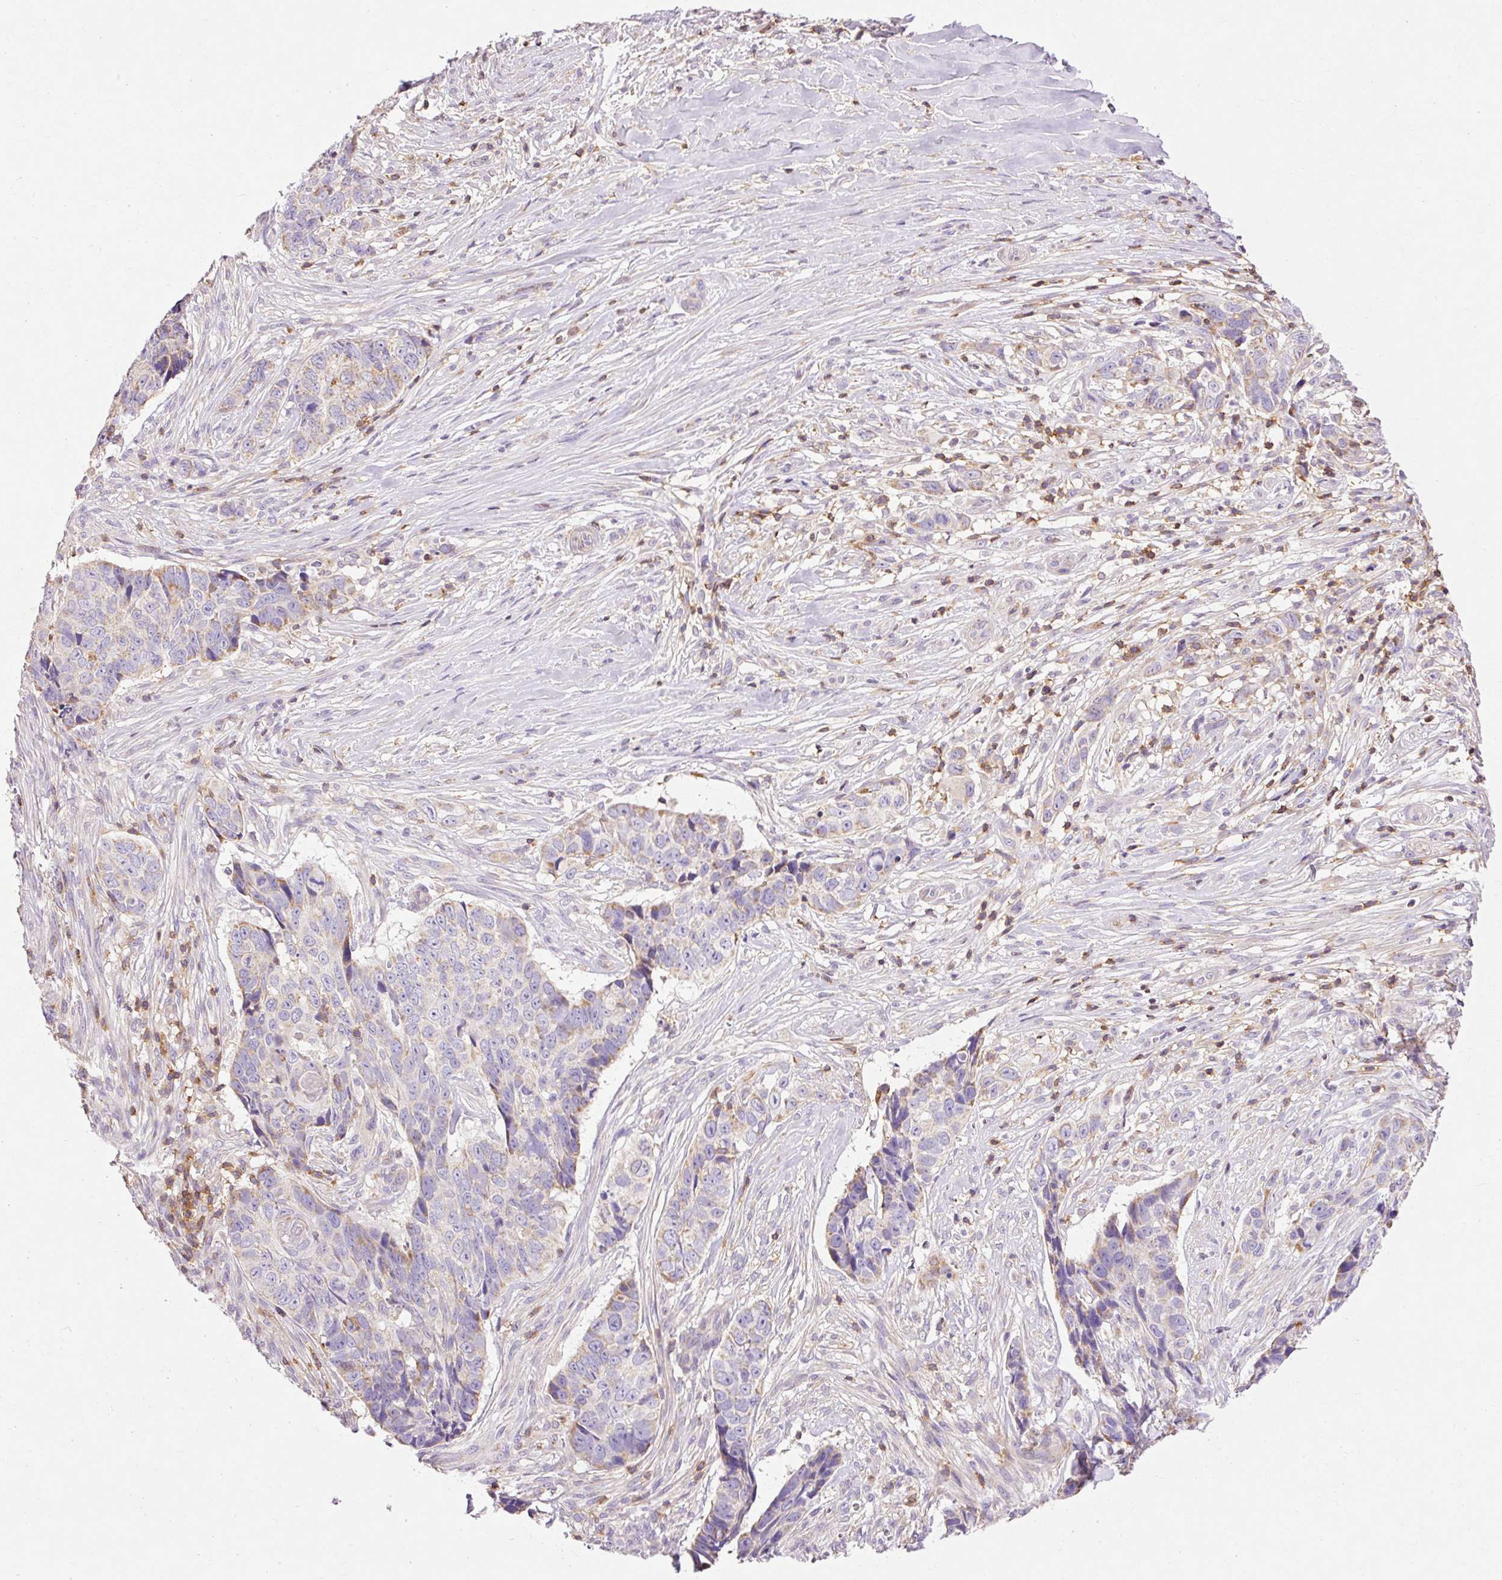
{"staining": {"intensity": "weak", "quantity": "<25%", "location": "cytoplasmic/membranous"}, "tissue": "skin cancer", "cell_type": "Tumor cells", "image_type": "cancer", "snomed": [{"axis": "morphology", "description": "Basal cell carcinoma"}, {"axis": "topography", "description": "Skin"}], "caption": "This is an IHC micrograph of skin cancer (basal cell carcinoma). There is no positivity in tumor cells.", "gene": "IMMT", "patient": {"sex": "female", "age": 82}}